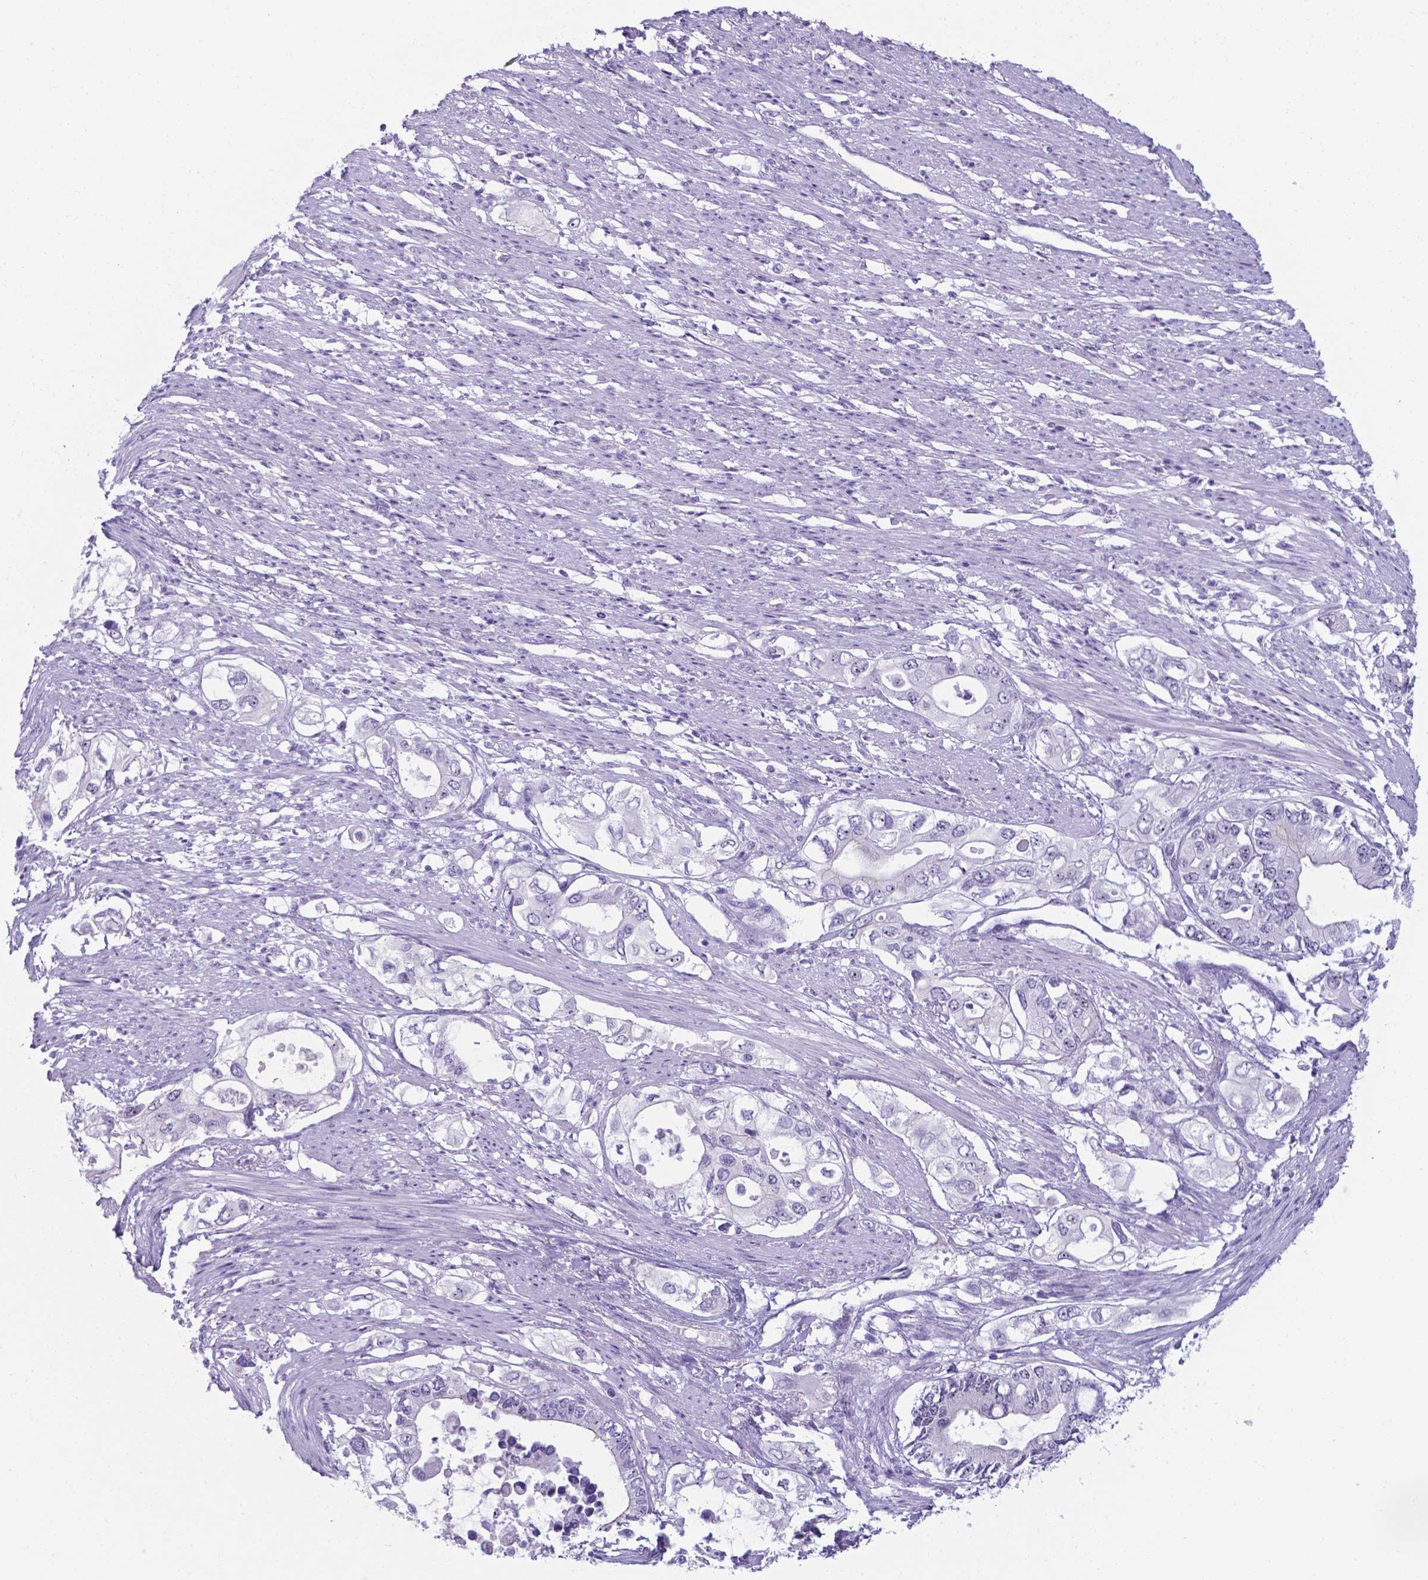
{"staining": {"intensity": "negative", "quantity": "none", "location": "none"}, "tissue": "pancreatic cancer", "cell_type": "Tumor cells", "image_type": "cancer", "snomed": [{"axis": "morphology", "description": "Adenocarcinoma, NOS"}, {"axis": "topography", "description": "Pancreas"}], "caption": "Immunohistochemical staining of human pancreatic cancer displays no significant positivity in tumor cells.", "gene": "AP5B1", "patient": {"sex": "female", "age": 63}}